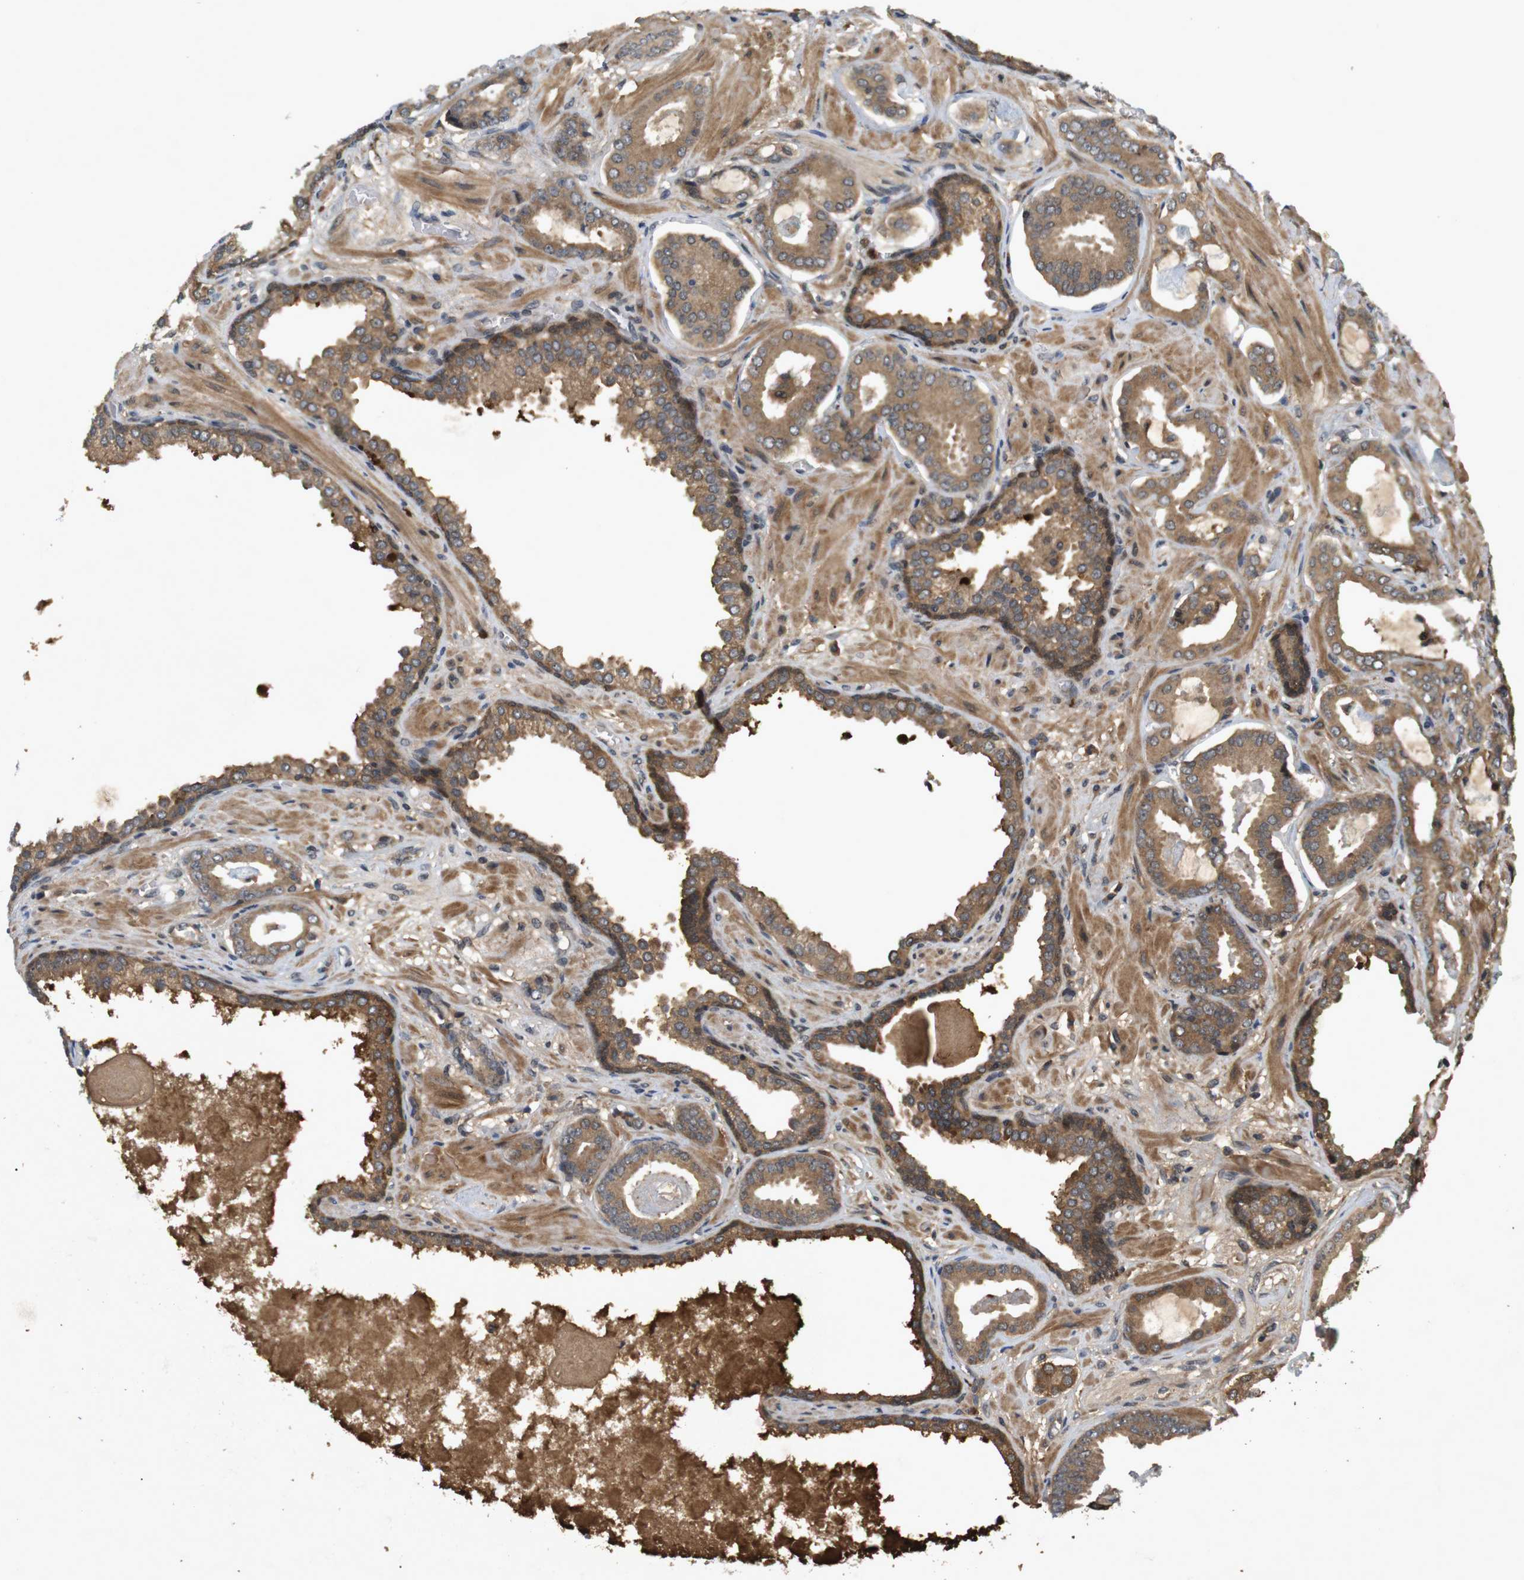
{"staining": {"intensity": "moderate", "quantity": ">75%", "location": "cytoplasmic/membranous"}, "tissue": "prostate cancer", "cell_type": "Tumor cells", "image_type": "cancer", "snomed": [{"axis": "morphology", "description": "Adenocarcinoma, Low grade"}, {"axis": "topography", "description": "Prostate"}], "caption": "Protein staining of low-grade adenocarcinoma (prostate) tissue reveals moderate cytoplasmic/membranous positivity in about >75% of tumor cells.", "gene": "NFKBIE", "patient": {"sex": "male", "age": 53}}